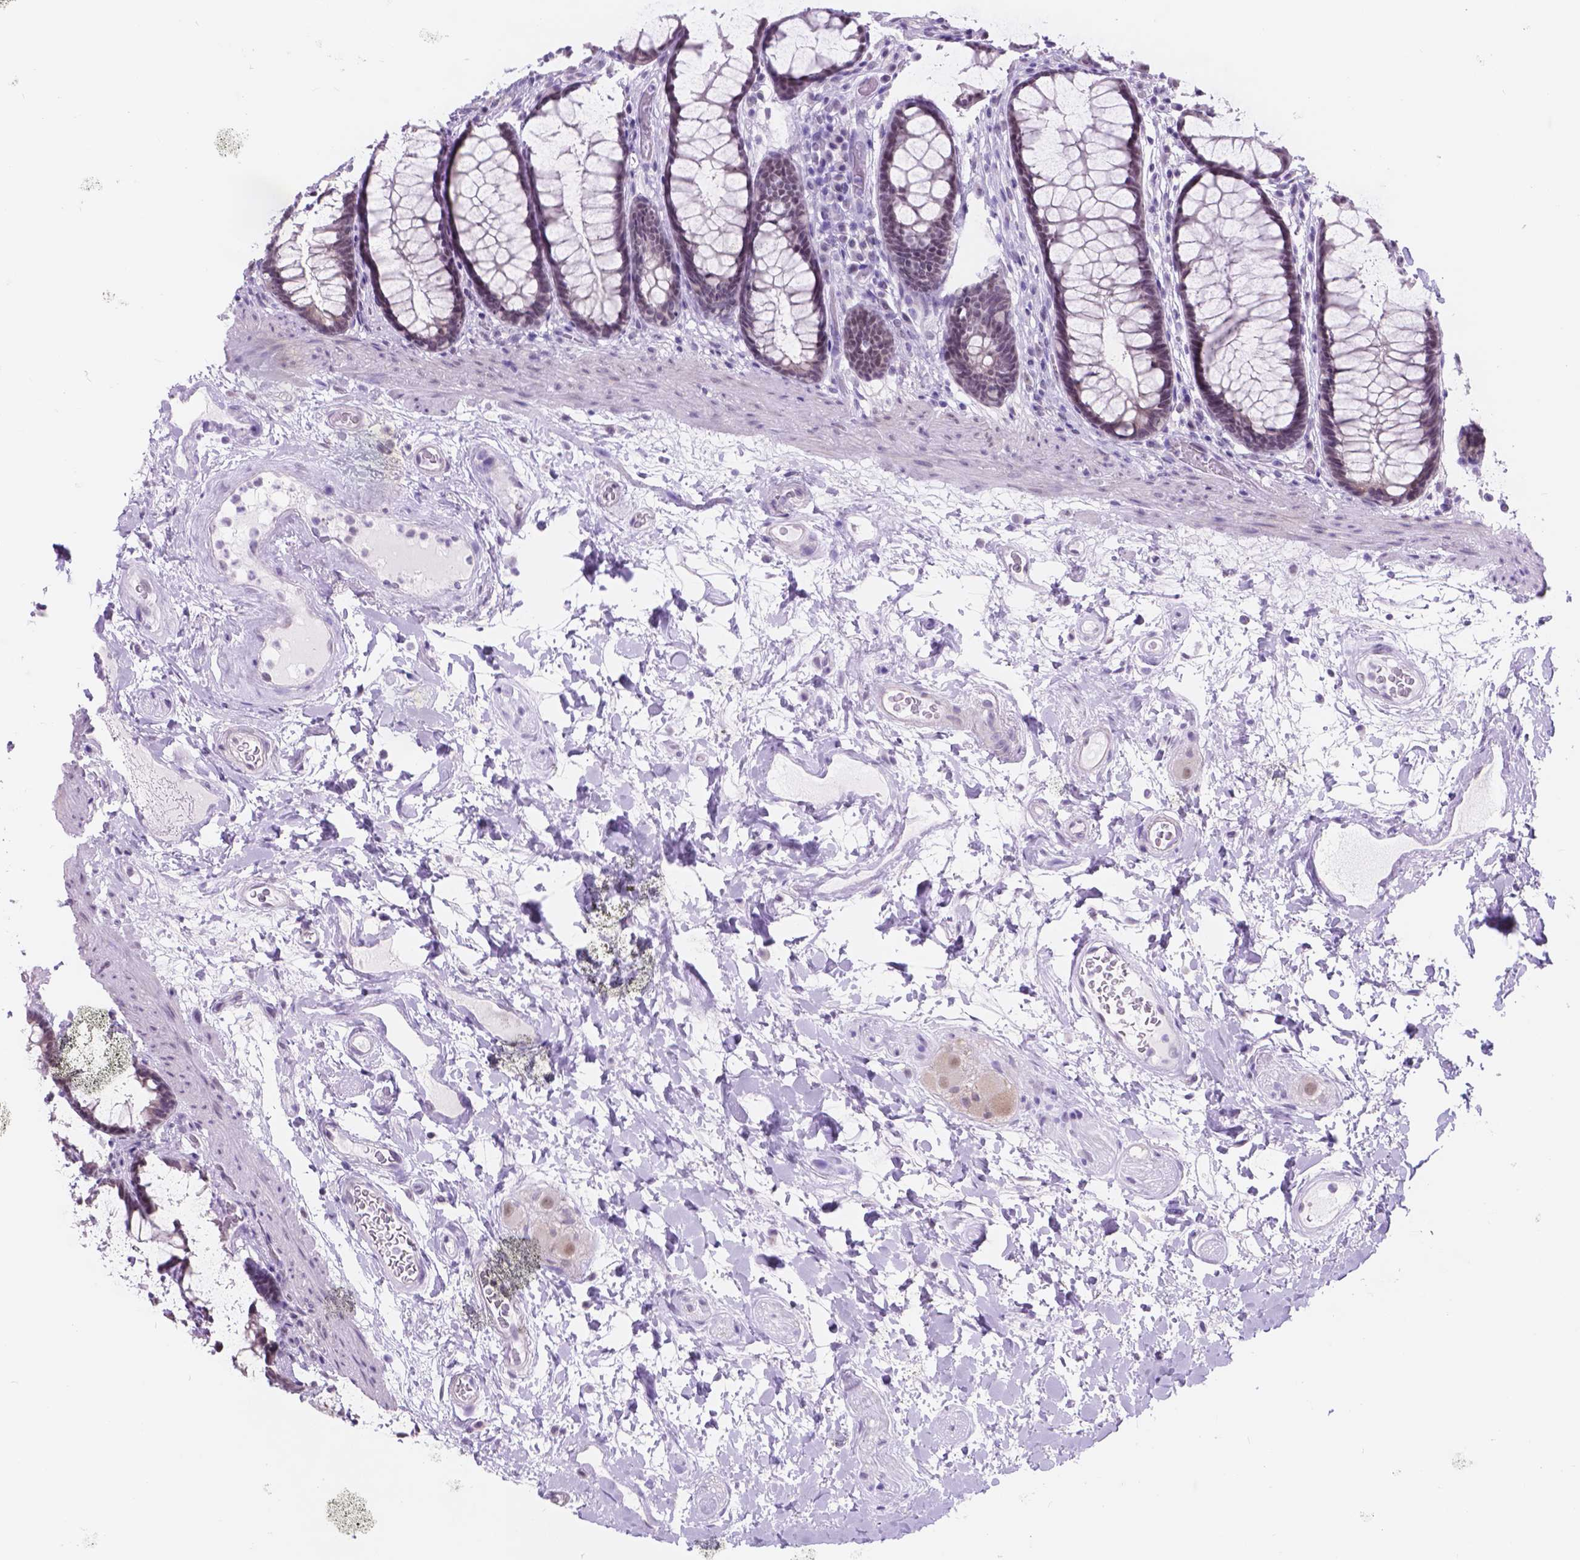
{"staining": {"intensity": "weak", "quantity": "25%-75%", "location": "nuclear"}, "tissue": "rectum", "cell_type": "Glandular cells", "image_type": "normal", "snomed": [{"axis": "morphology", "description": "Normal tissue, NOS"}, {"axis": "topography", "description": "Rectum"}], "caption": "Immunohistochemical staining of benign rectum demonstrates low levels of weak nuclear staining in about 25%-75% of glandular cells.", "gene": "DCC", "patient": {"sex": "male", "age": 72}}